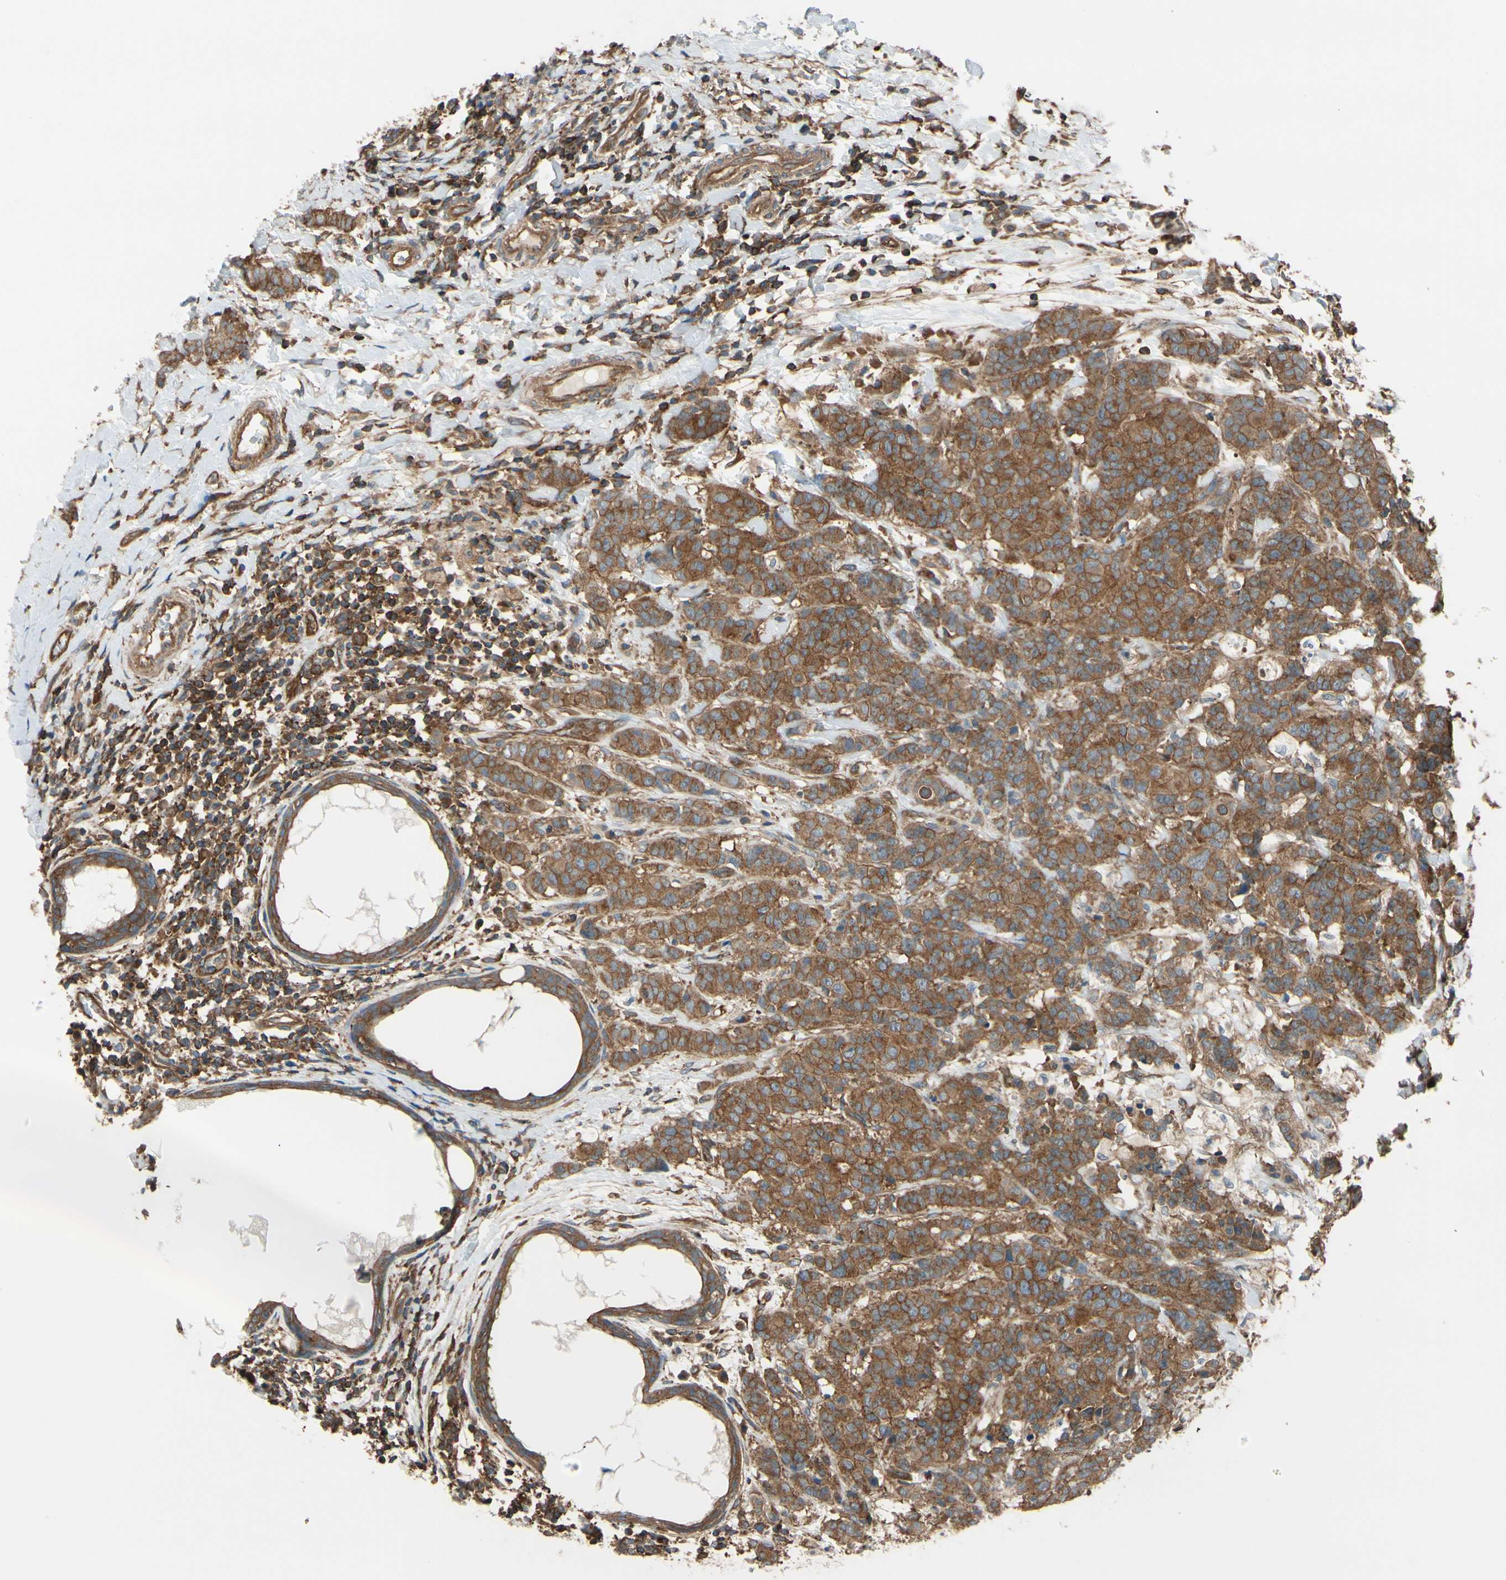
{"staining": {"intensity": "moderate", "quantity": ">75%", "location": "cytoplasmic/membranous"}, "tissue": "breast cancer", "cell_type": "Tumor cells", "image_type": "cancer", "snomed": [{"axis": "morphology", "description": "Duct carcinoma"}, {"axis": "topography", "description": "Breast"}], "caption": "Immunohistochemical staining of breast cancer exhibits medium levels of moderate cytoplasmic/membranous expression in about >75% of tumor cells. The staining was performed using DAB (3,3'-diaminobenzidine), with brown indicating positive protein expression. Nuclei are stained blue with hematoxylin.", "gene": "EPS15", "patient": {"sex": "female", "age": 40}}